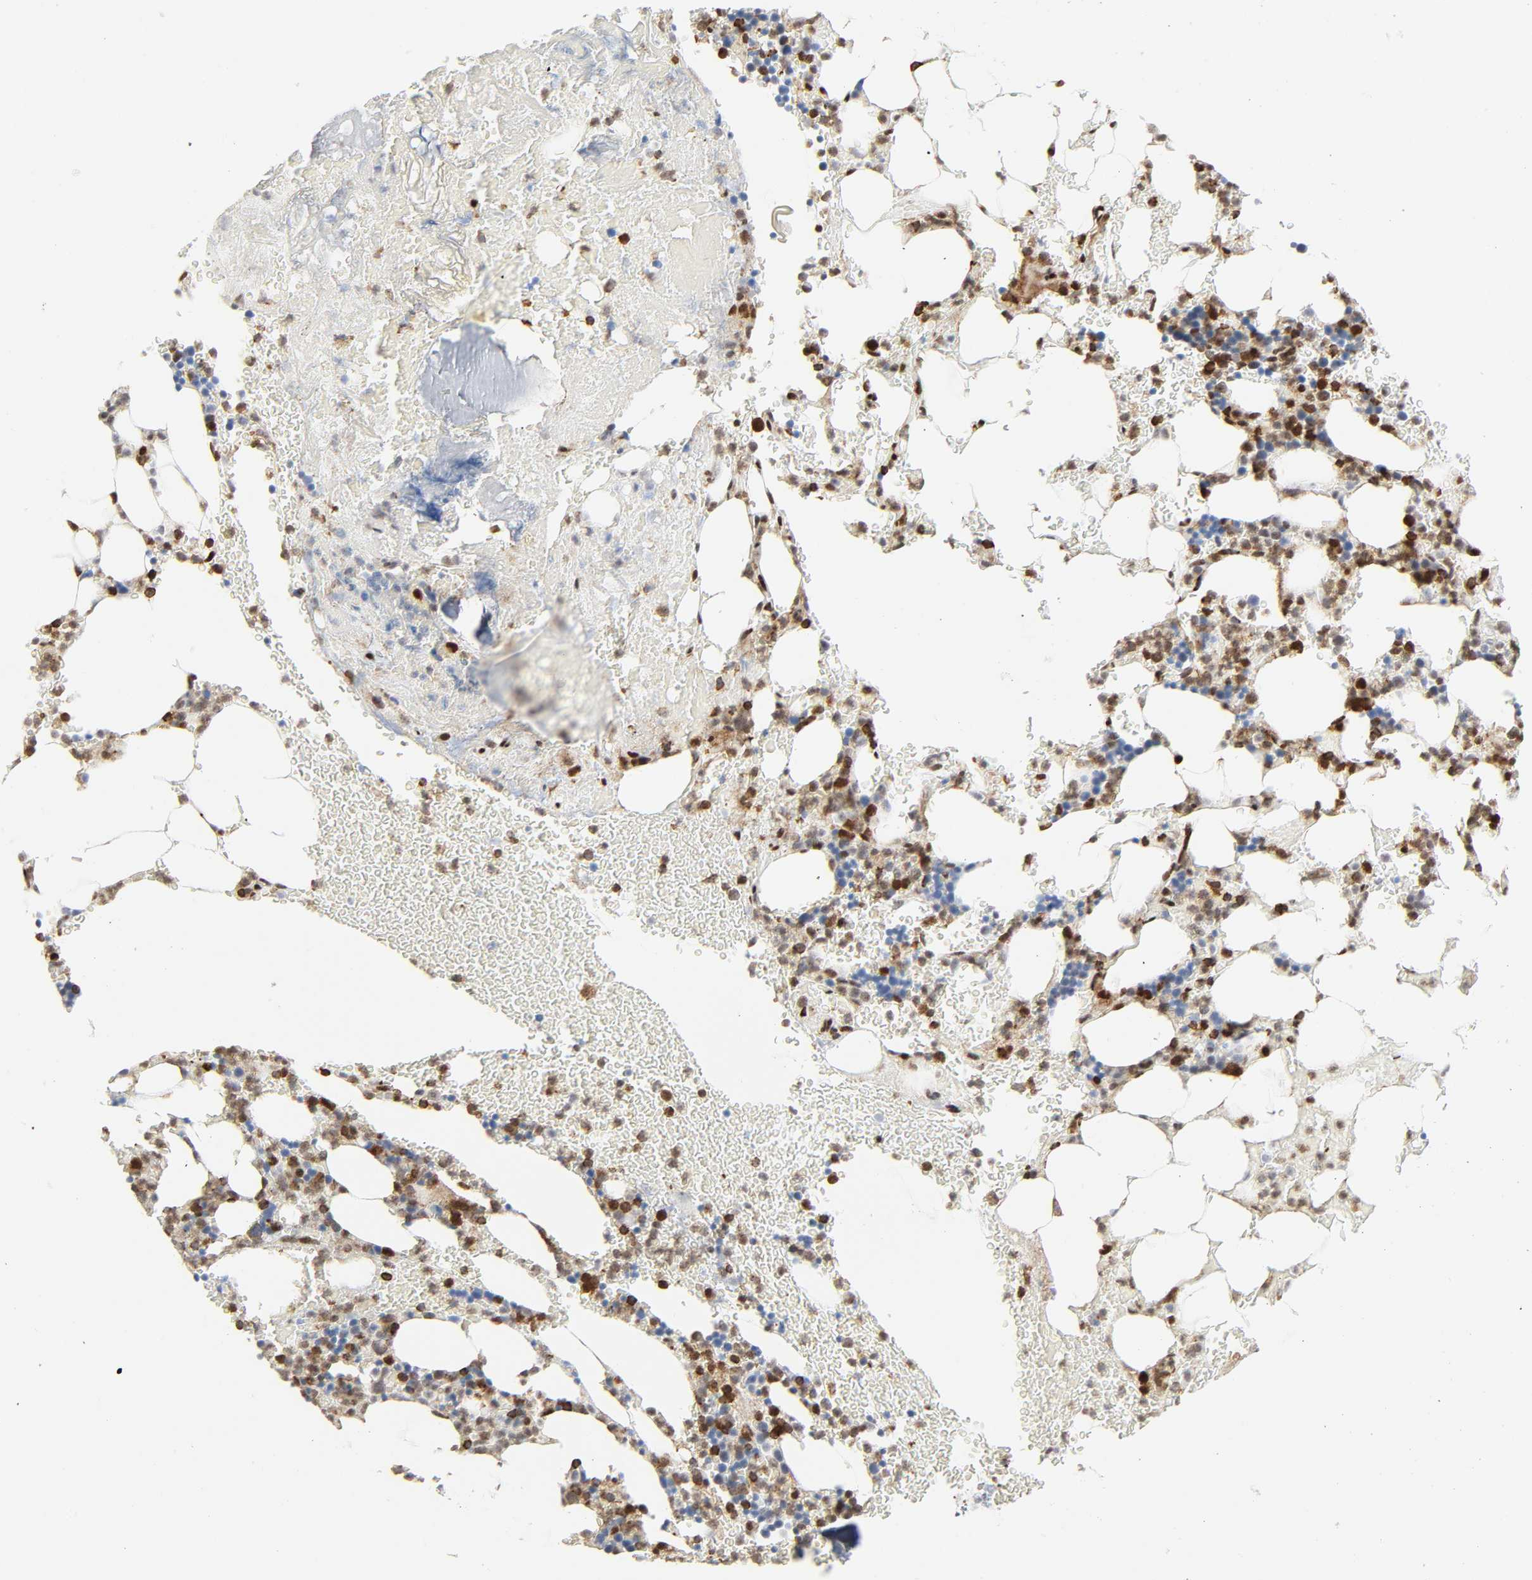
{"staining": {"intensity": "moderate", "quantity": "25%-75%", "location": "cytoplasmic/membranous,nuclear"}, "tissue": "bone marrow", "cell_type": "Hematopoietic cells", "image_type": "normal", "snomed": [{"axis": "morphology", "description": "Normal tissue, NOS"}, {"axis": "topography", "description": "Bone marrow"}], "caption": "IHC staining of benign bone marrow, which demonstrates medium levels of moderate cytoplasmic/membranous,nuclear staining in about 25%-75% of hematopoietic cells indicating moderate cytoplasmic/membranous,nuclear protein positivity. The staining was performed using DAB (brown) for protein detection and nuclei were counterstained in hematoxylin (blue).", "gene": "WAS", "patient": {"sex": "female", "age": 73}}